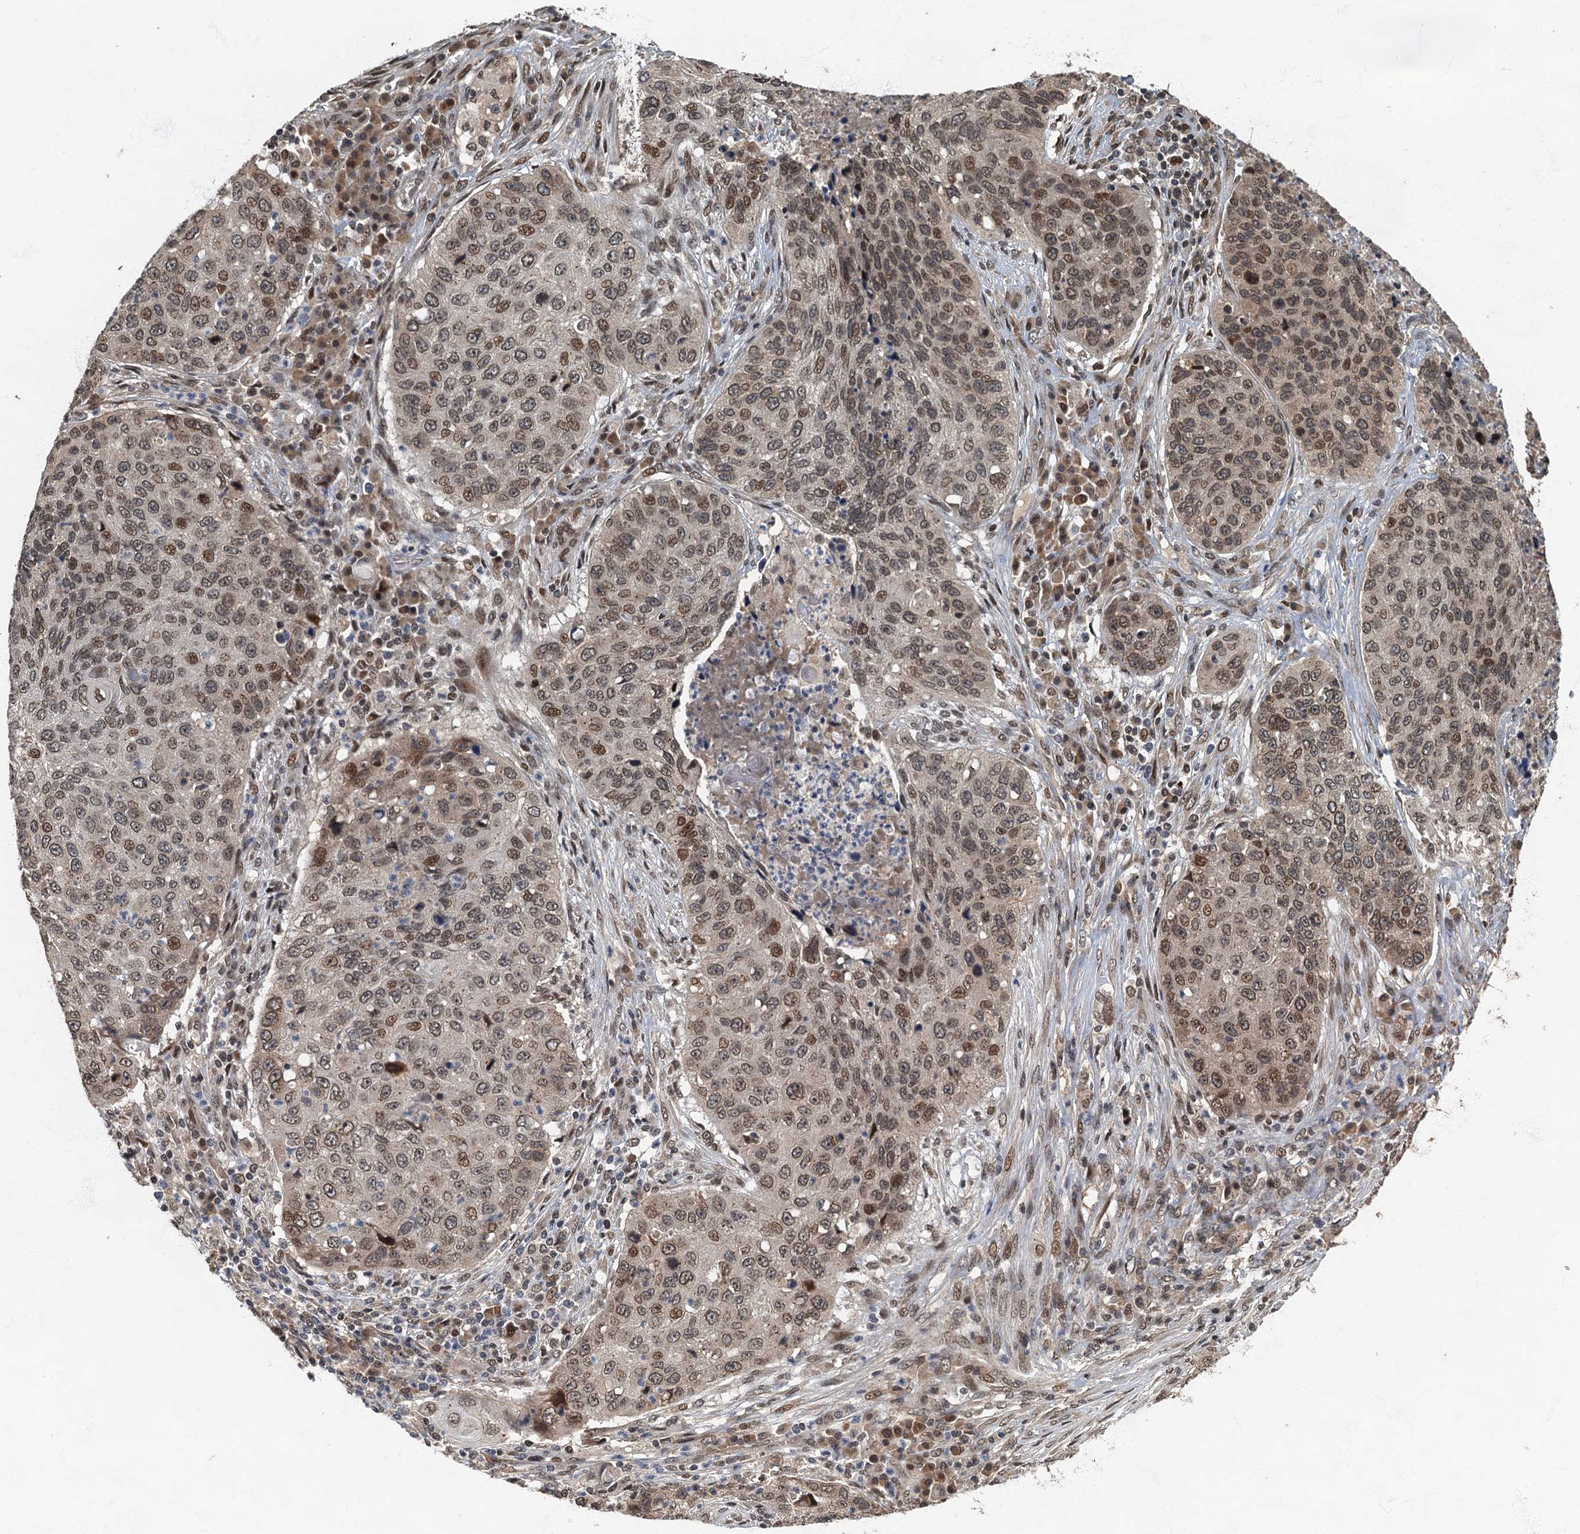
{"staining": {"intensity": "moderate", "quantity": "25%-75%", "location": "nuclear"}, "tissue": "lung cancer", "cell_type": "Tumor cells", "image_type": "cancer", "snomed": [{"axis": "morphology", "description": "Squamous cell carcinoma, NOS"}, {"axis": "topography", "description": "Lung"}], "caption": "Protein expression analysis of human lung squamous cell carcinoma reveals moderate nuclear expression in about 25%-75% of tumor cells. The staining was performed using DAB, with brown indicating positive protein expression. Nuclei are stained blue with hematoxylin.", "gene": "CKAP2L", "patient": {"sex": "female", "age": 63}}